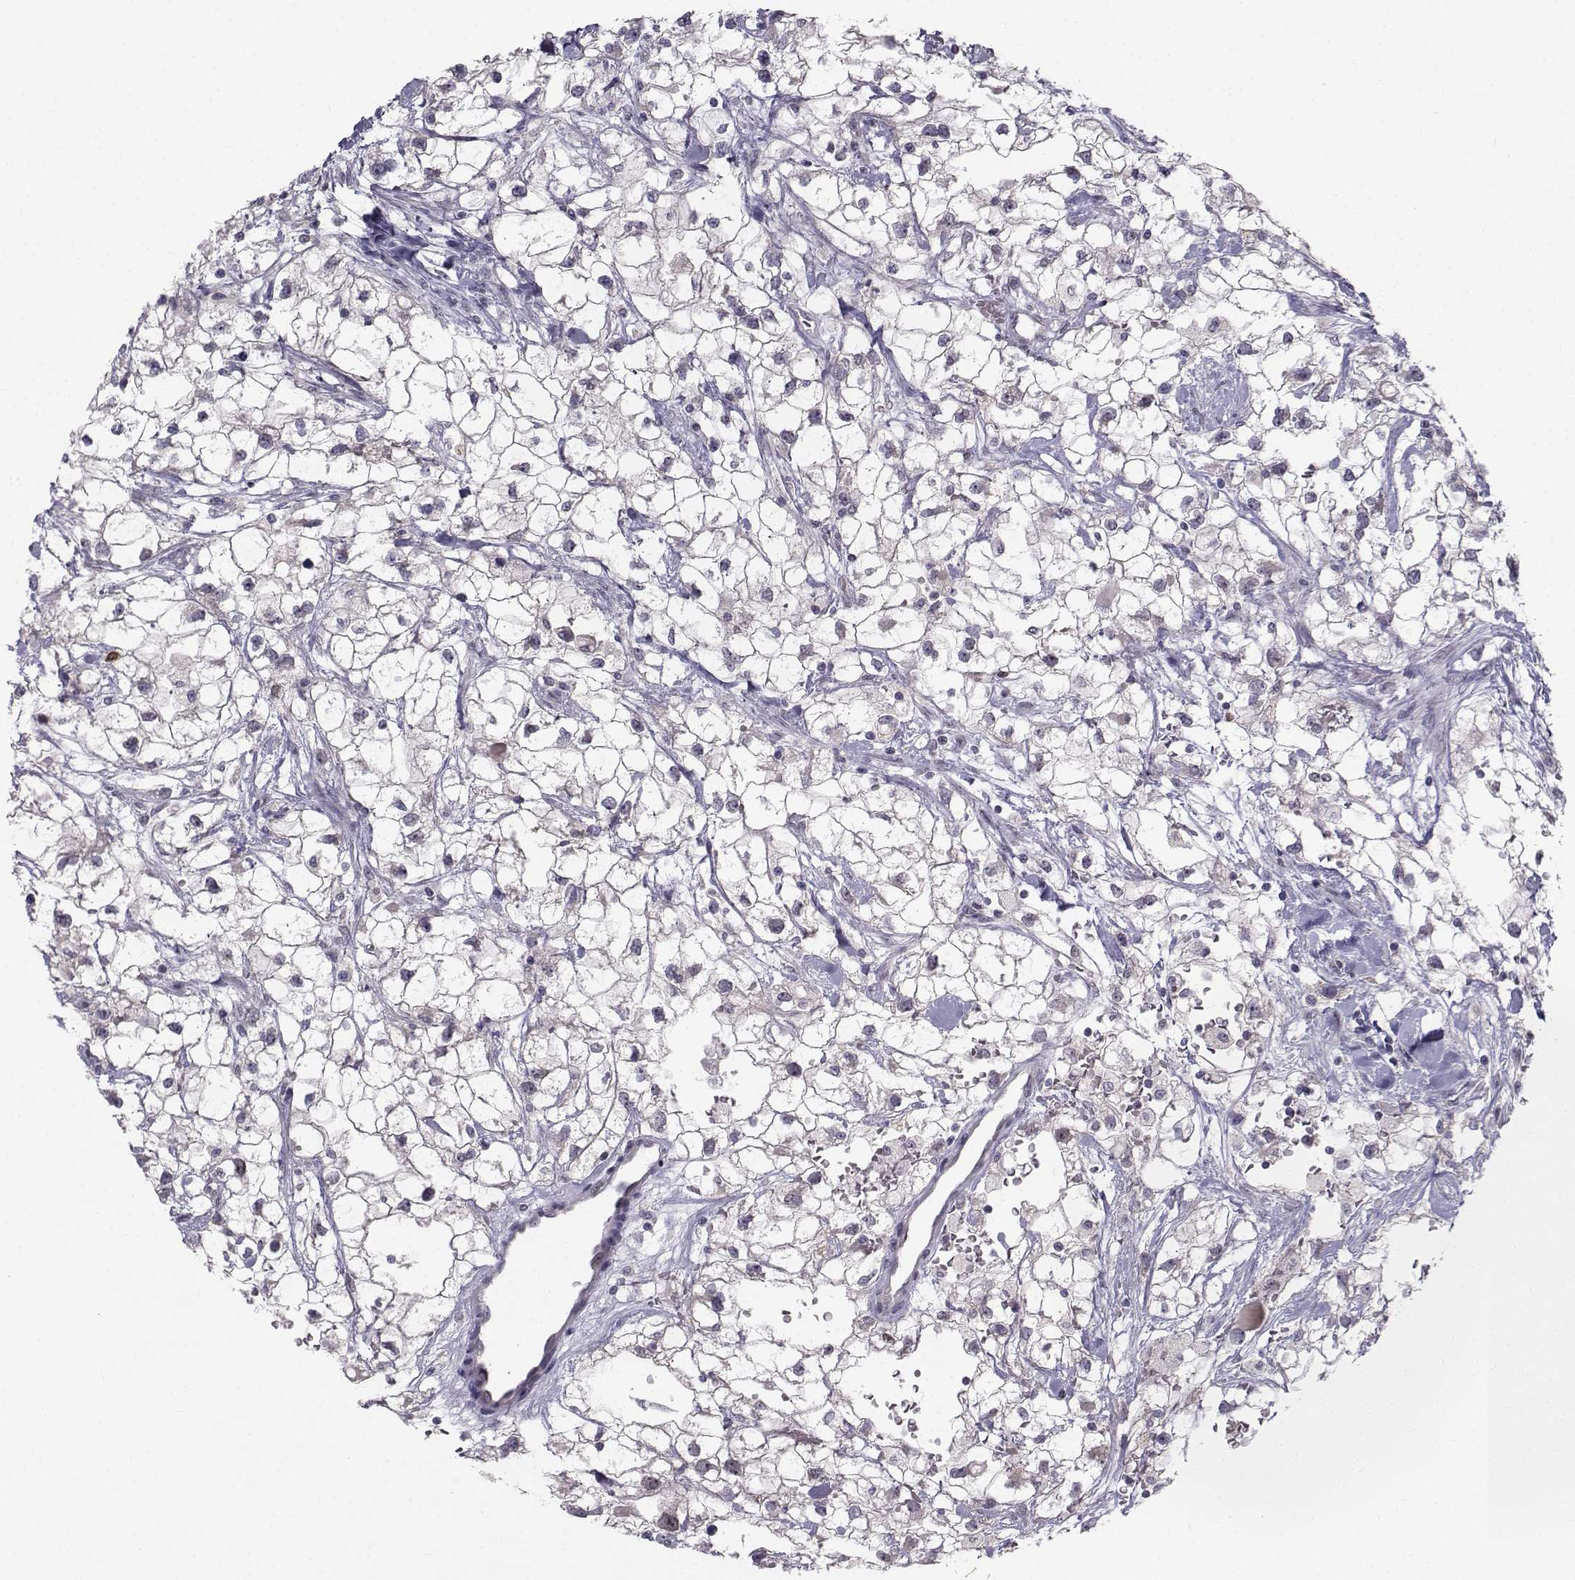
{"staining": {"intensity": "negative", "quantity": "none", "location": "none"}, "tissue": "renal cancer", "cell_type": "Tumor cells", "image_type": "cancer", "snomed": [{"axis": "morphology", "description": "Adenocarcinoma, NOS"}, {"axis": "topography", "description": "Kidney"}], "caption": "High power microscopy photomicrograph of an IHC micrograph of adenocarcinoma (renal), revealing no significant expression in tumor cells.", "gene": "LRP8", "patient": {"sex": "male", "age": 59}}